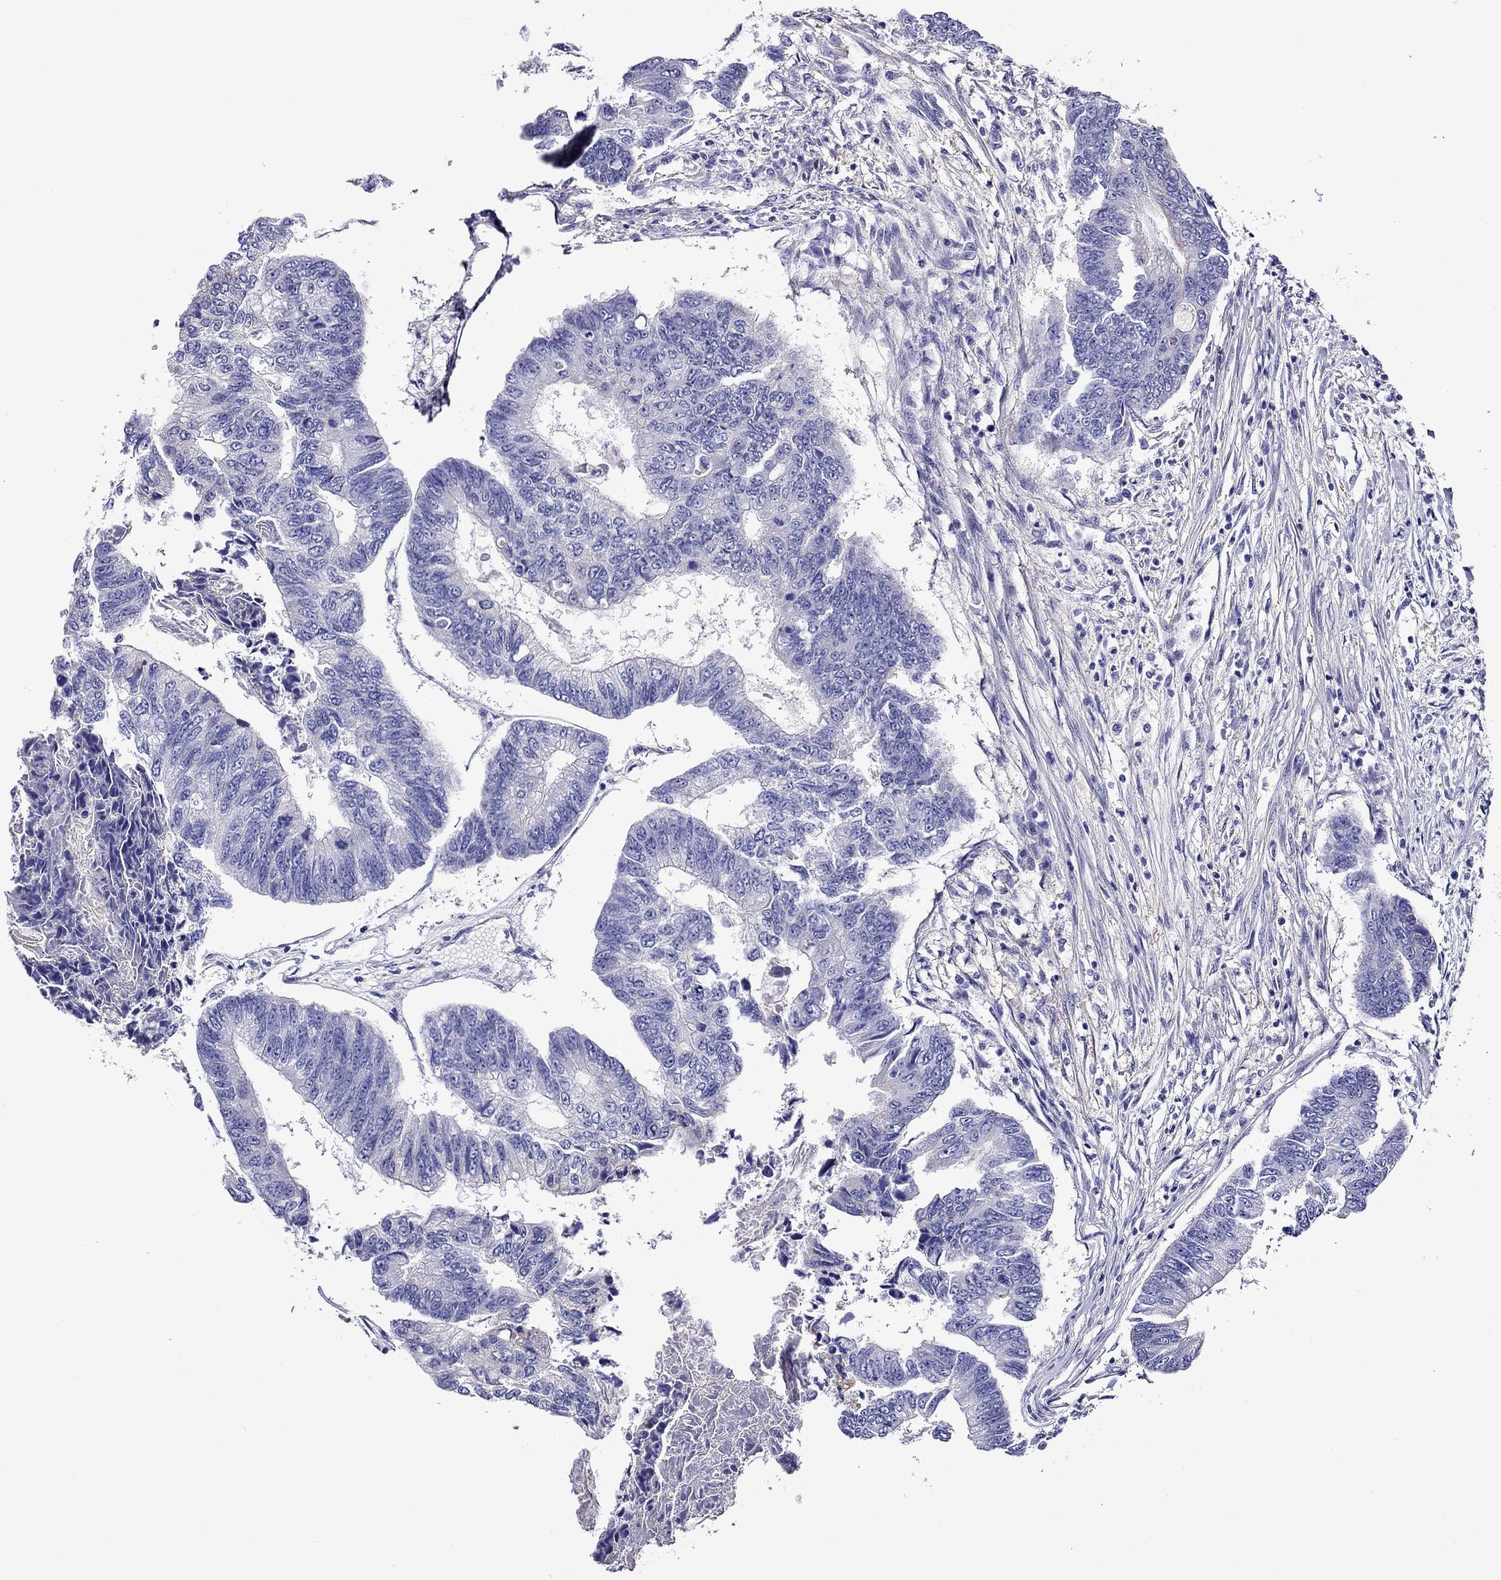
{"staining": {"intensity": "negative", "quantity": "none", "location": "none"}, "tissue": "colorectal cancer", "cell_type": "Tumor cells", "image_type": "cancer", "snomed": [{"axis": "morphology", "description": "Adenocarcinoma, NOS"}, {"axis": "topography", "description": "Colon"}], "caption": "A high-resolution image shows IHC staining of colorectal cancer (adenocarcinoma), which reveals no significant positivity in tumor cells.", "gene": "SCG2", "patient": {"sex": "female", "age": 65}}